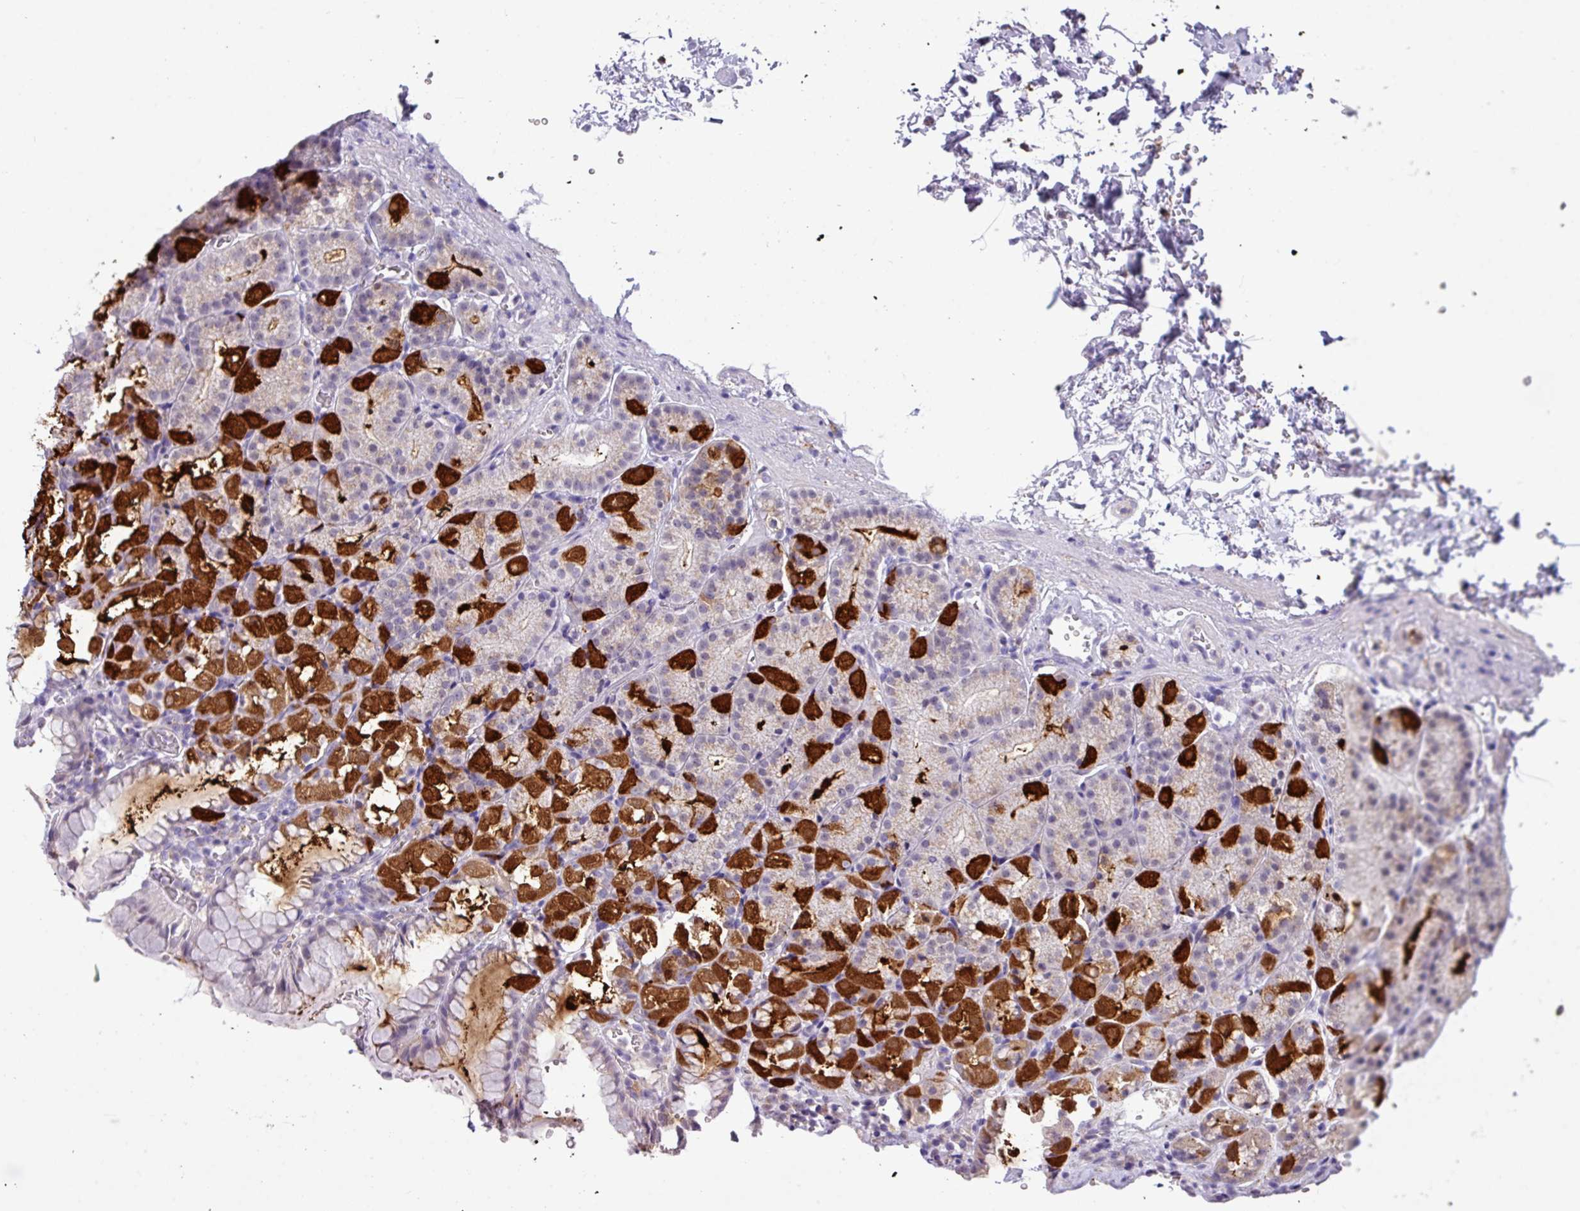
{"staining": {"intensity": "strong", "quantity": "25%-75%", "location": "cytoplasmic/membranous"}, "tissue": "stomach", "cell_type": "Glandular cells", "image_type": "normal", "snomed": [{"axis": "morphology", "description": "Normal tissue, NOS"}, {"axis": "topography", "description": "Stomach, upper"}], "caption": "Stomach stained with a brown dye displays strong cytoplasmic/membranous positive expression in about 25%-75% of glandular cells.", "gene": "ZNF524", "patient": {"sex": "female", "age": 81}}